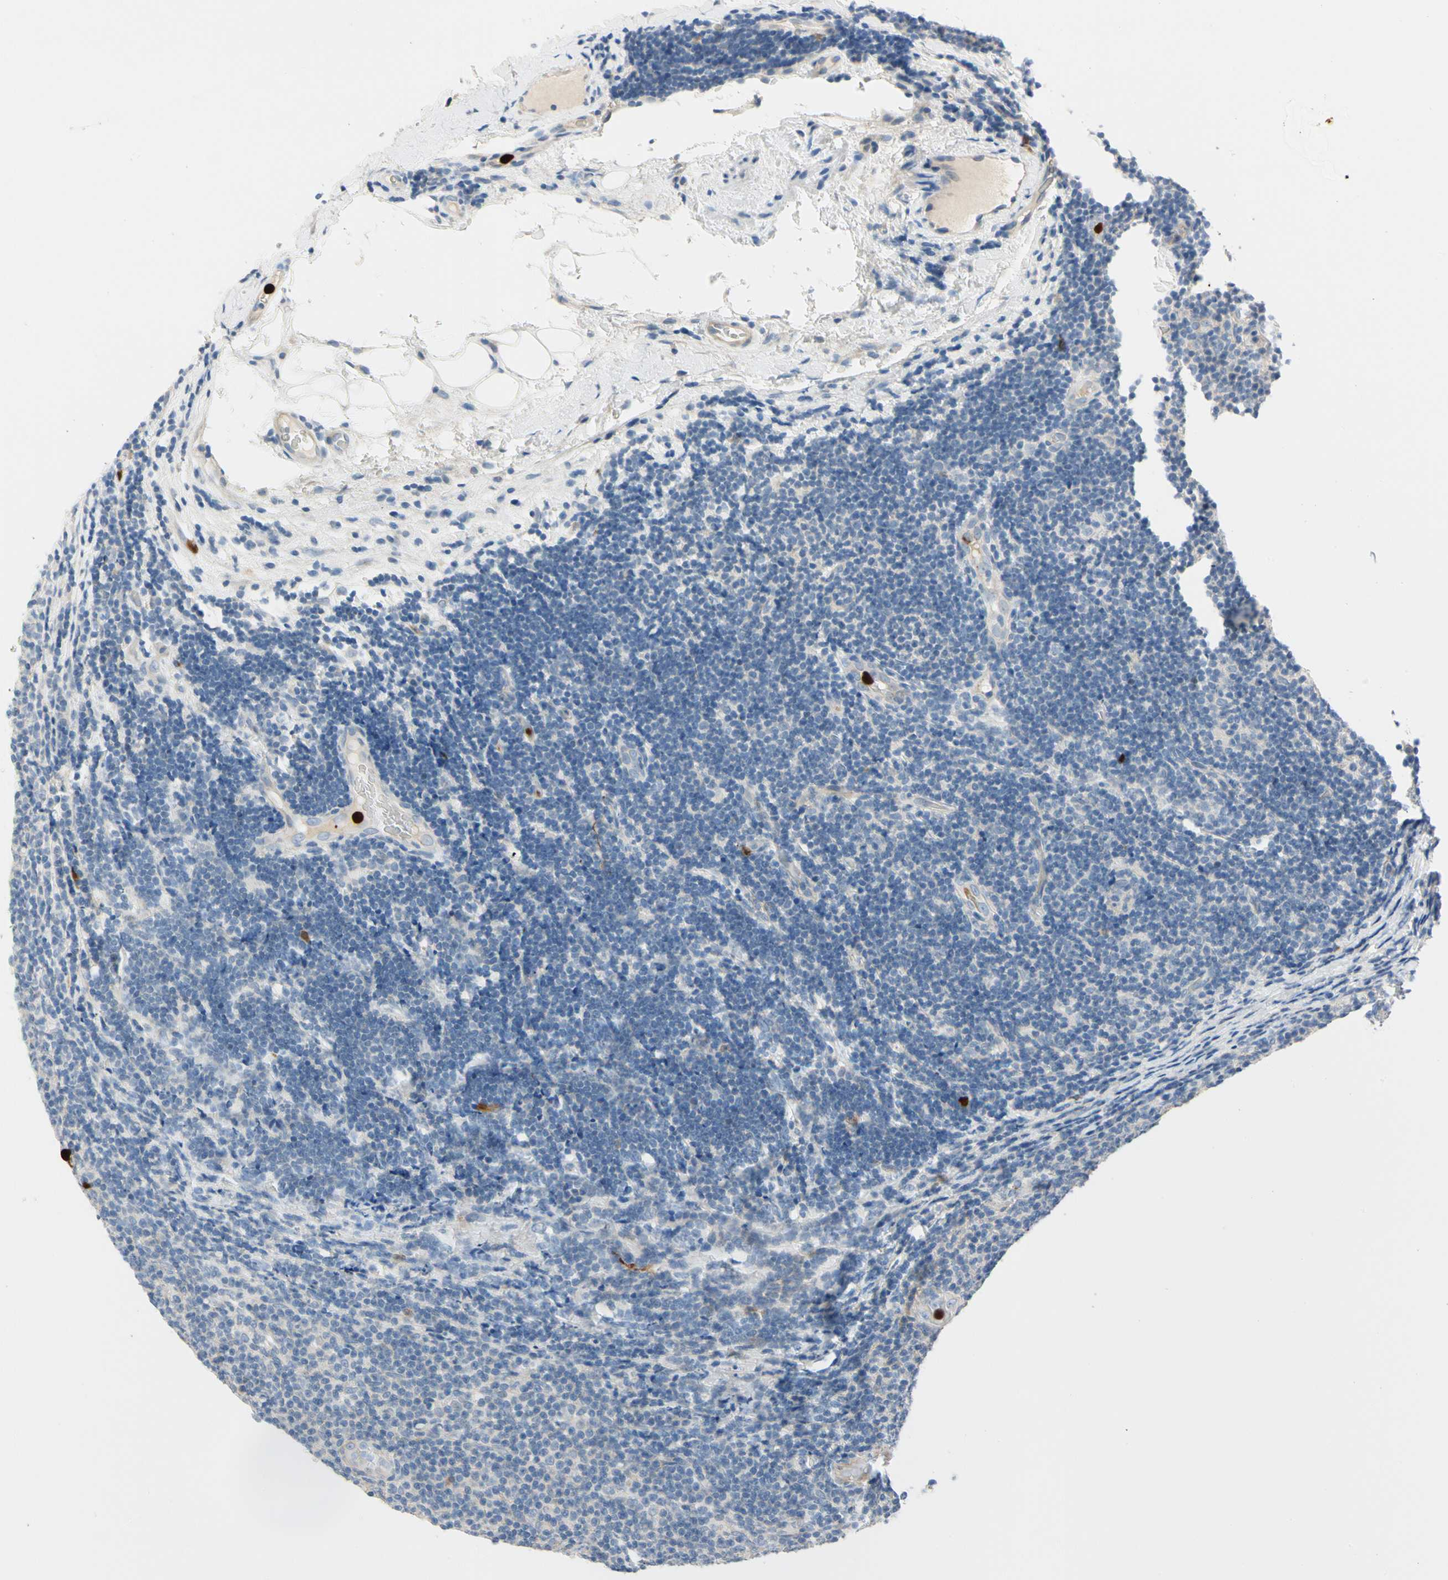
{"staining": {"intensity": "negative", "quantity": "none", "location": "none"}, "tissue": "lymphoma", "cell_type": "Tumor cells", "image_type": "cancer", "snomed": [{"axis": "morphology", "description": "Malignant lymphoma, non-Hodgkin's type, Low grade"}, {"axis": "topography", "description": "Lymph node"}], "caption": "DAB immunohistochemical staining of lymphoma exhibits no significant staining in tumor cells.", "gene": "TRAF5", "patient": {"sex": "male", "age": 83}}